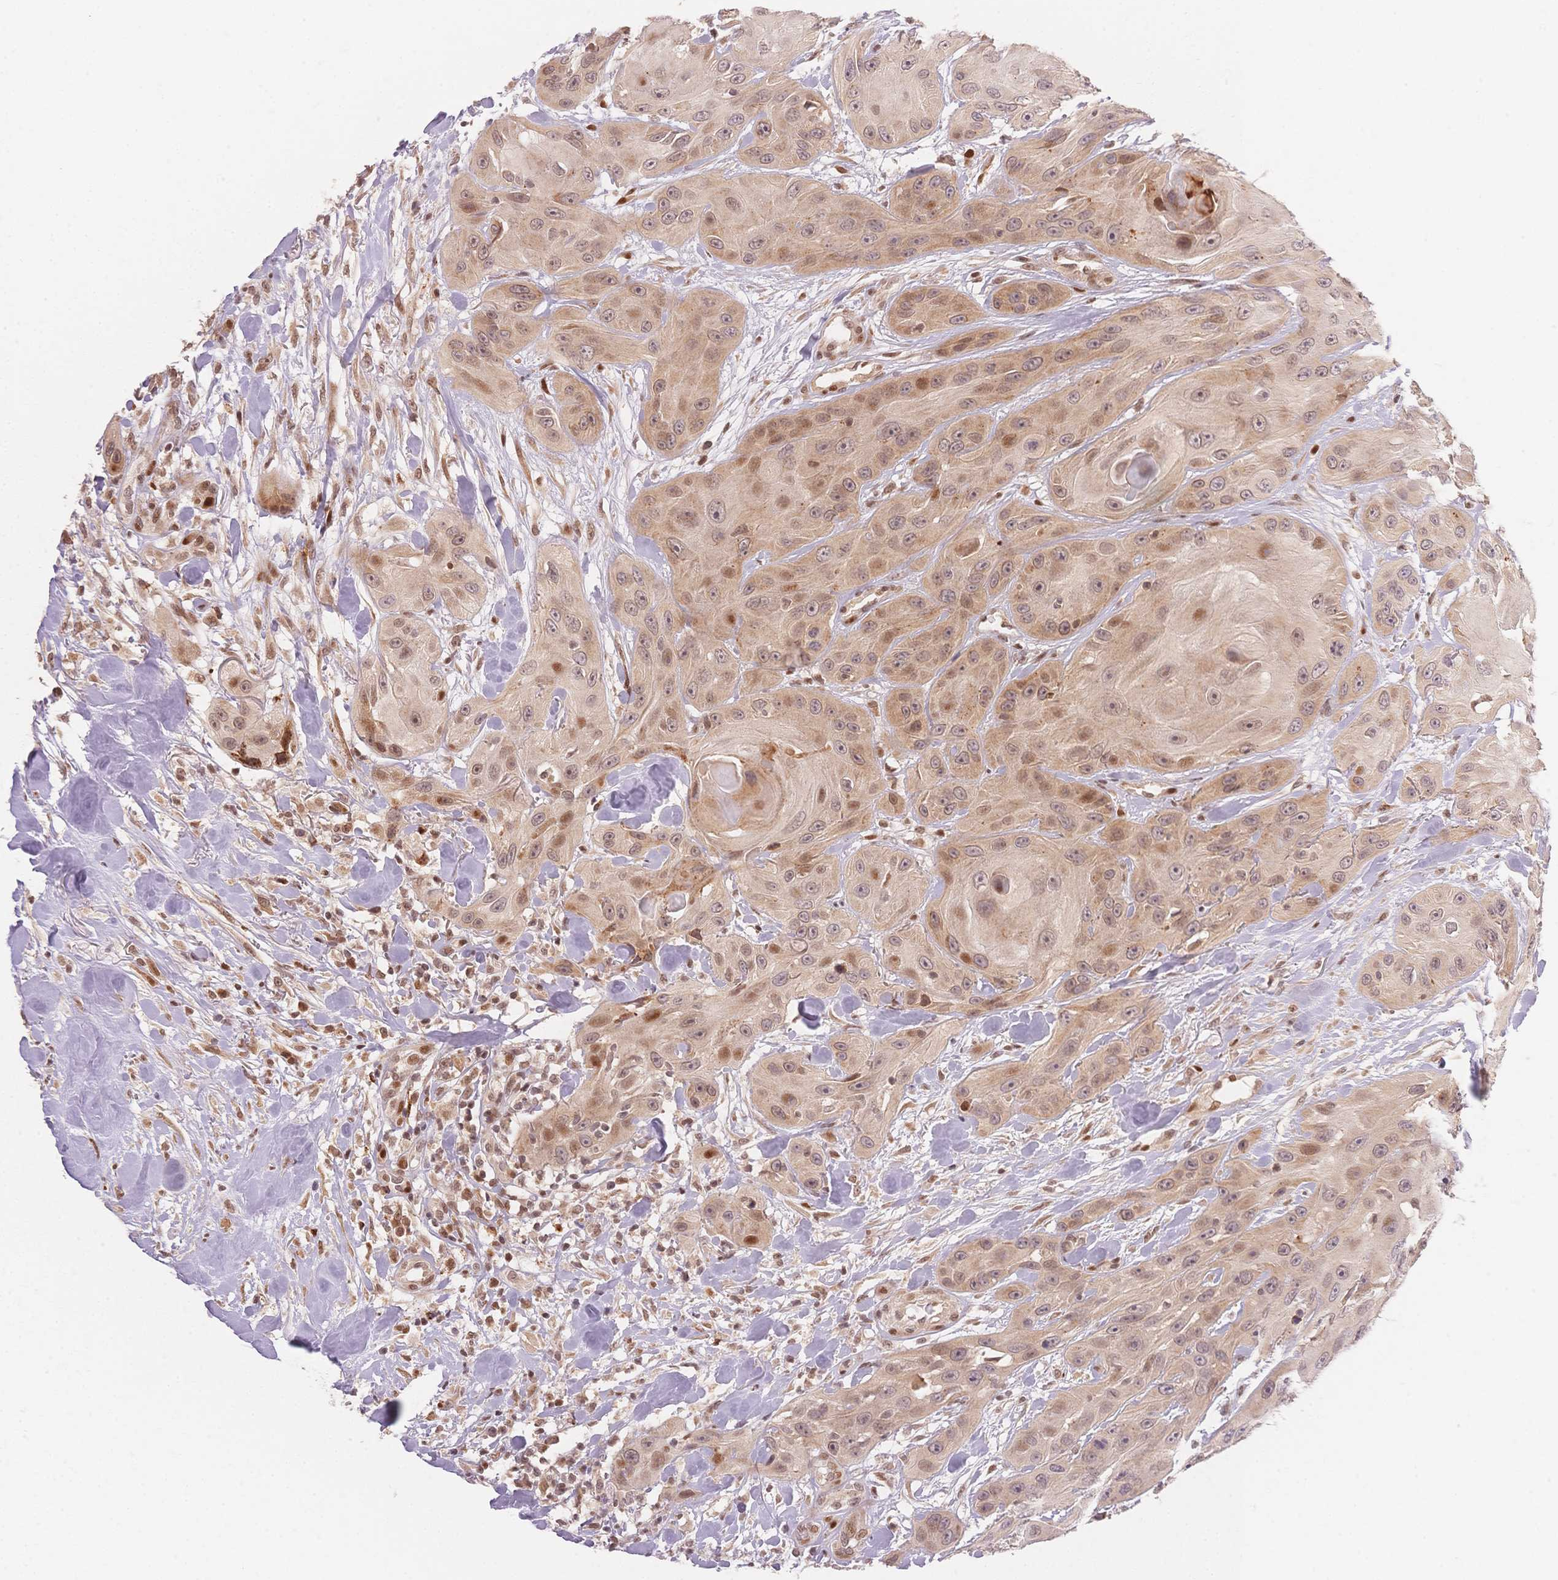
{"staining": {"intensity": "weak", "quantity": ">75%", "location": "cytoplasmic/membranous,nuclear"}, "tissue": "head and neck cancer", "cell_type": "Tumor cells", "image_type": "cancer", "snomed": [{"axis": "morphology", "description": "Squamous cell carcinoma, NOS"}, {"axis": "topography", "description": "Oral tissue"}, {"axis": "topography", "description": "Head-Neck"}], "caption": "IHC photomicrograph of neoplastic tissue: human squamous cell carcinoma (head and neck) stained using immunohistochemistry (IHC) shows low levels of weak protein expression localized specifically in the cytoplasmic/membranous and nuclear of tumor cells, appearing as a cytoplasmic/membranous and nuclear brown color.", "gene": "STK39", "patient": {"sex": "male", "age": 77}}